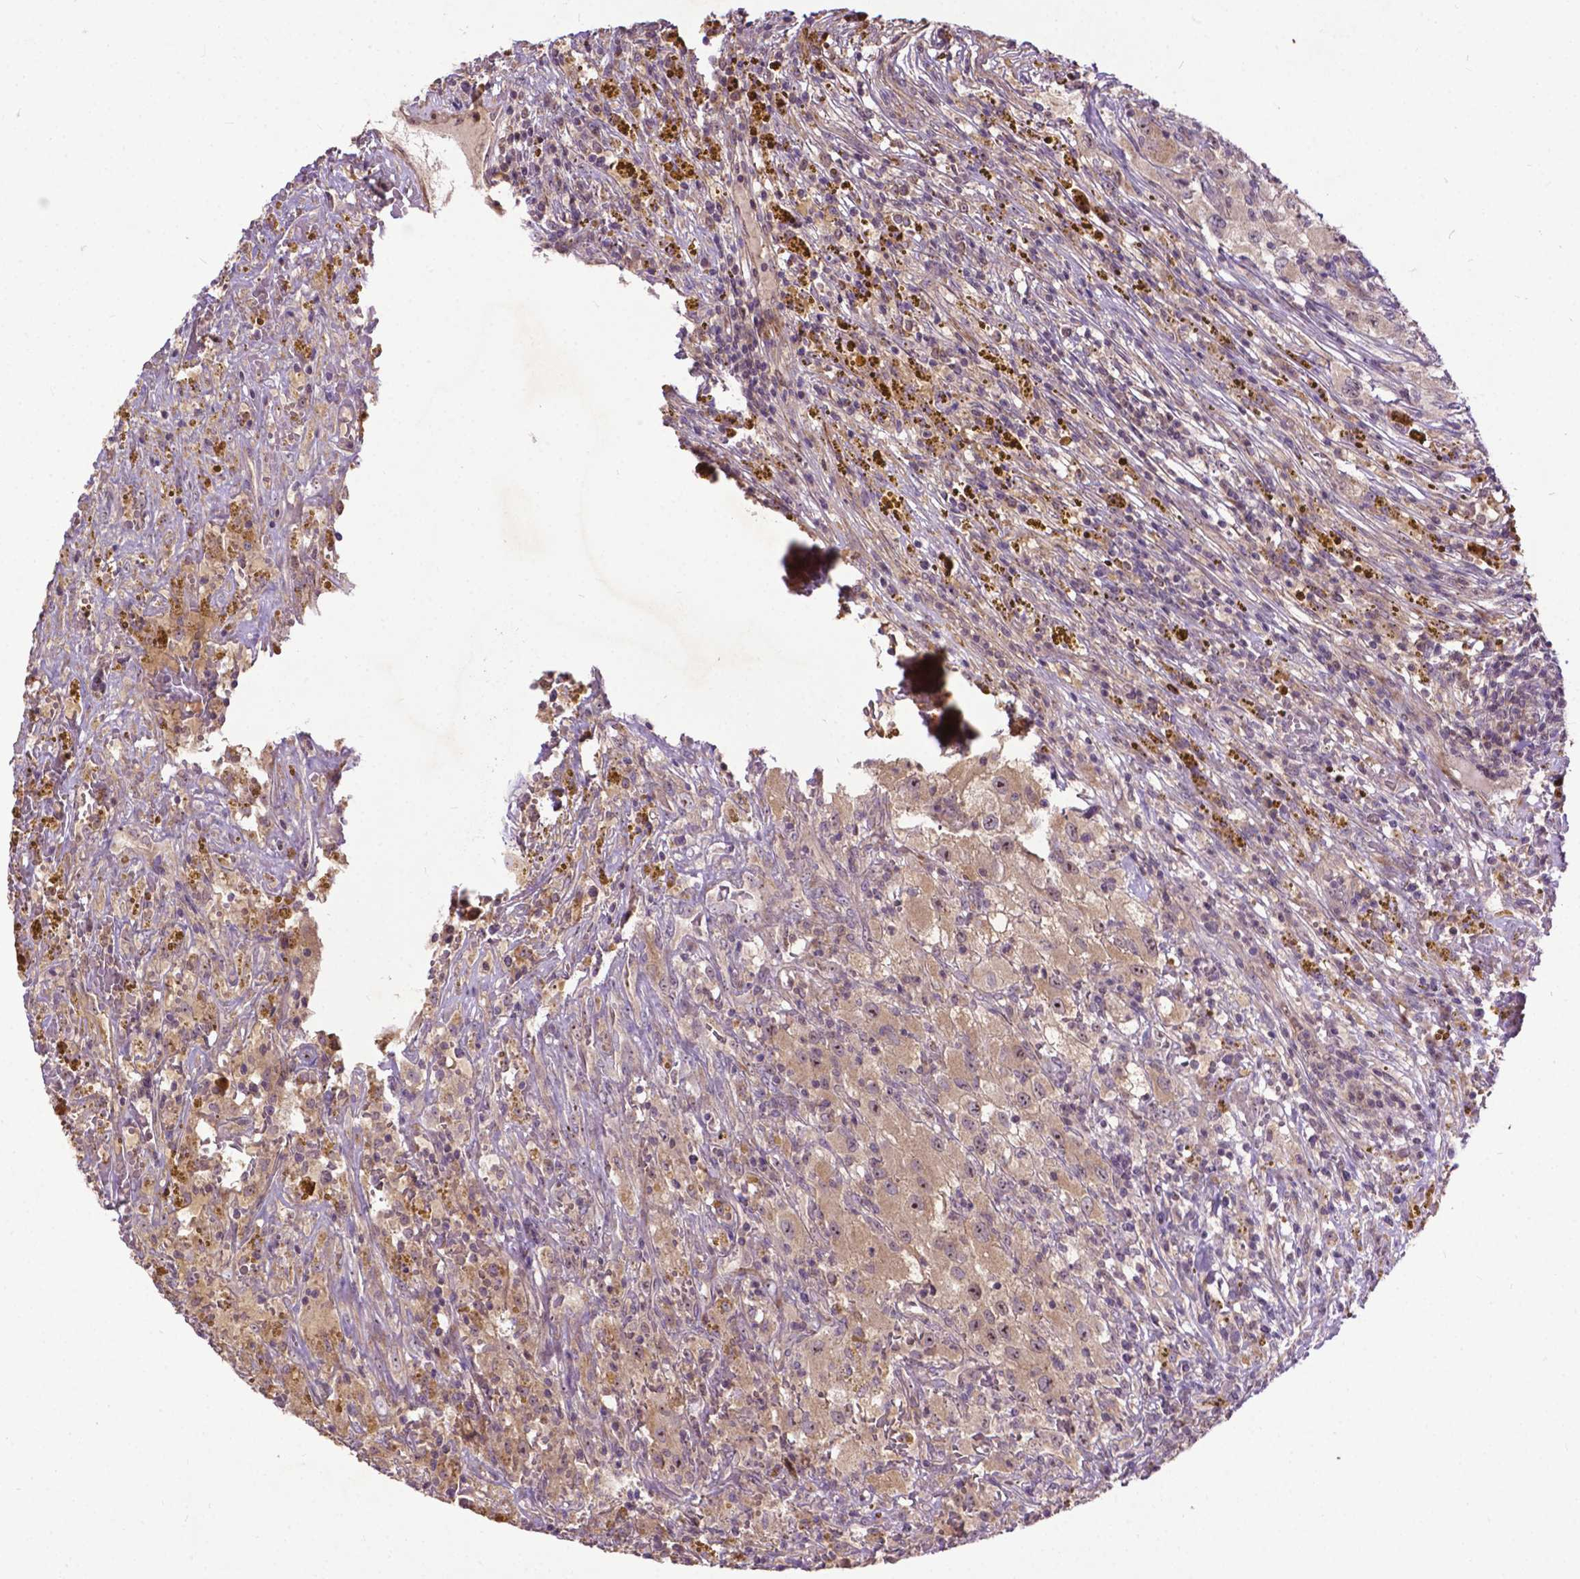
{"staining": {"intensity": "weak", "quantity": "25%-75%", "location": "cytoplasmic/membranous,nuclear"}, "tissue": "renal cancer", "cell_type": "Tumor cells", "image_type": "cancer", "snomed": [{"axis": "morphology", "description": "Adenocarcinoma, NOS"}, {"axis": "topography", "description": "Kidney"}], "caption": "Adenocarcinoma (renal) stained with a protein marker exhibits weak staining in tumor cells.", "gene": "PARP3", "patient": {"sex": "female", "age": 67}}